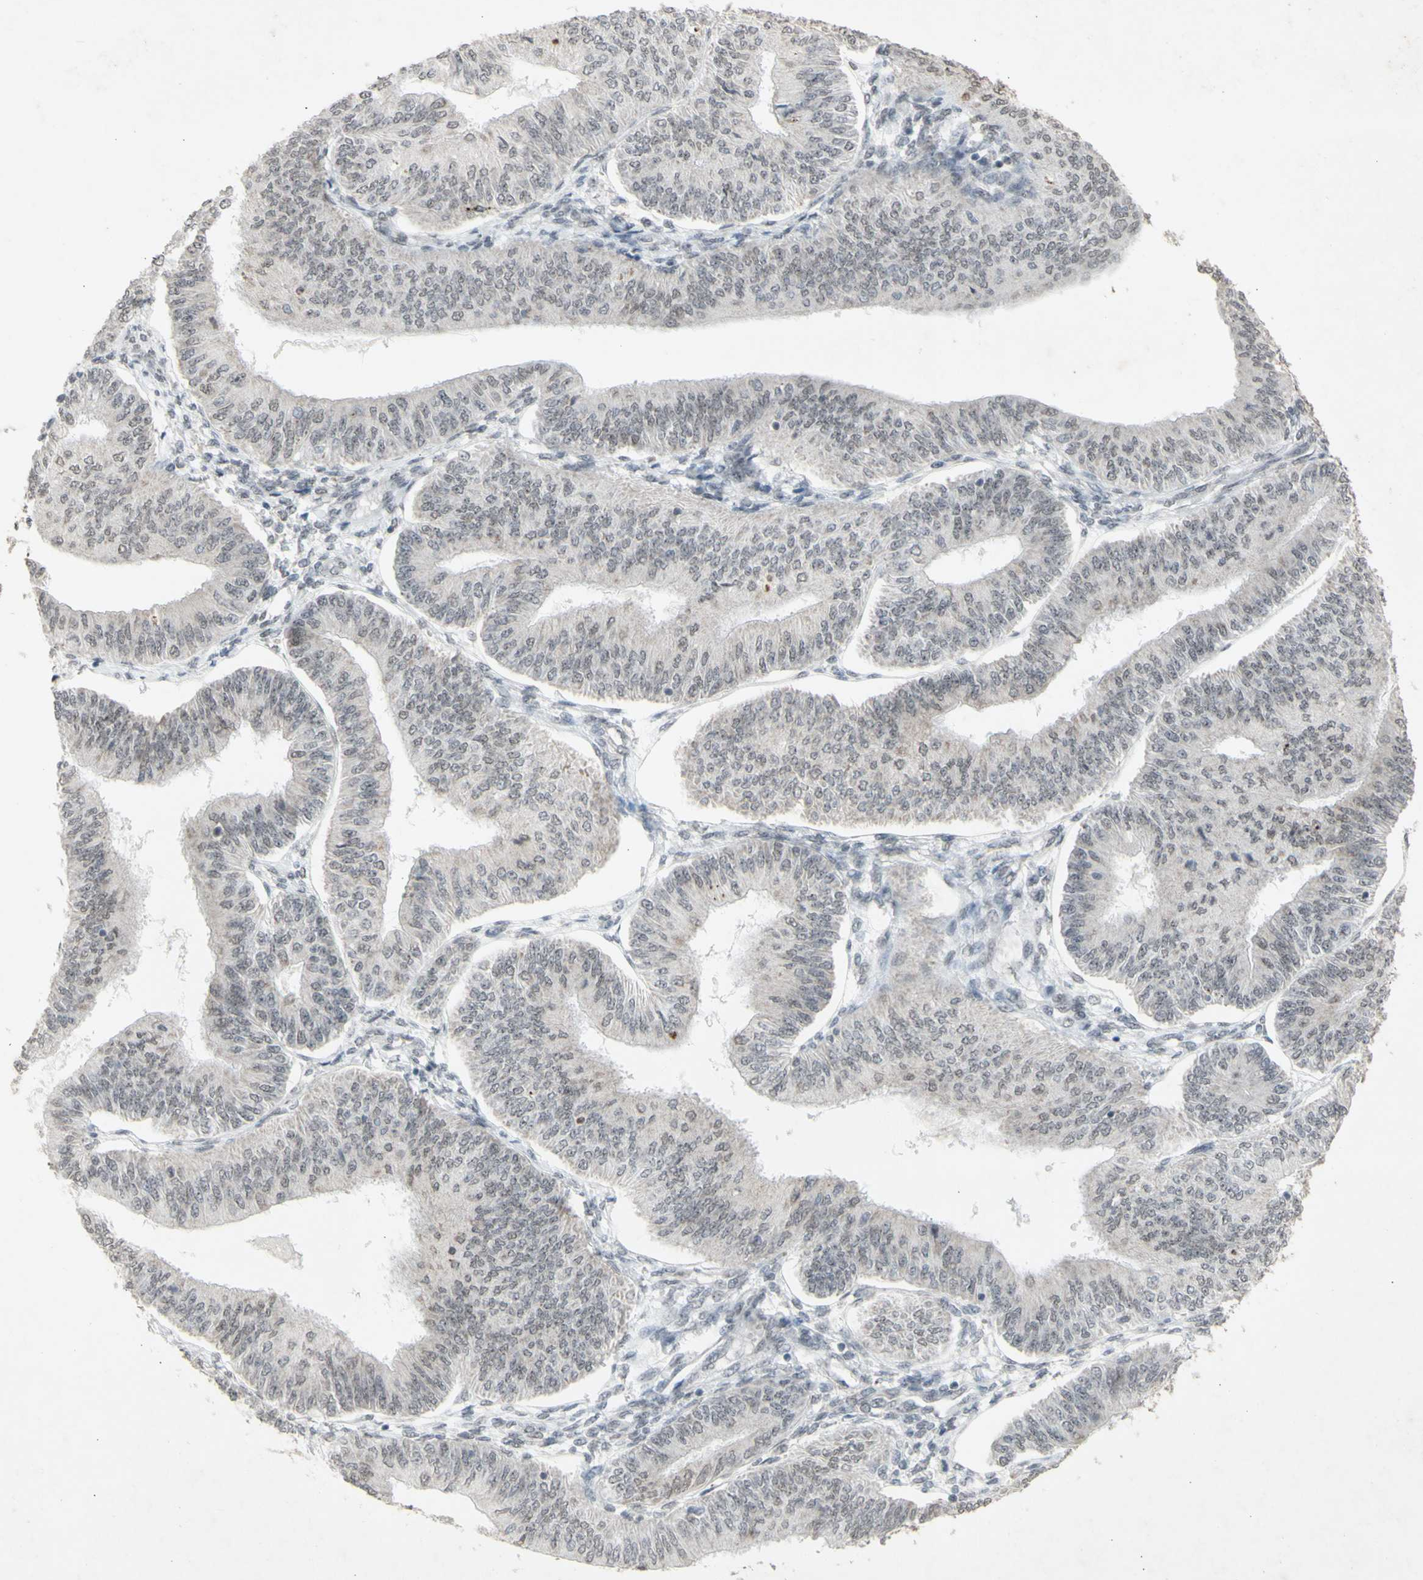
{"staining": {"intensity": "weak", "quantity": "<25%", "location": "nuclear"}, "tissue": "endometrial cancer", "cell_type": "Tumor cells", "image_type": "cancer", "snomed": [{"axis": "morphology", "description": "Adenocarcinoma, NOS"}, {"axis": "topography", "description": "Endometrium"}], "caption": "Protein analysis of endometrial adenocarcinoma shows no significant expression in tumor cells.", "gene": "CENPB", "patient": {"sex": "female", "age": 58}}